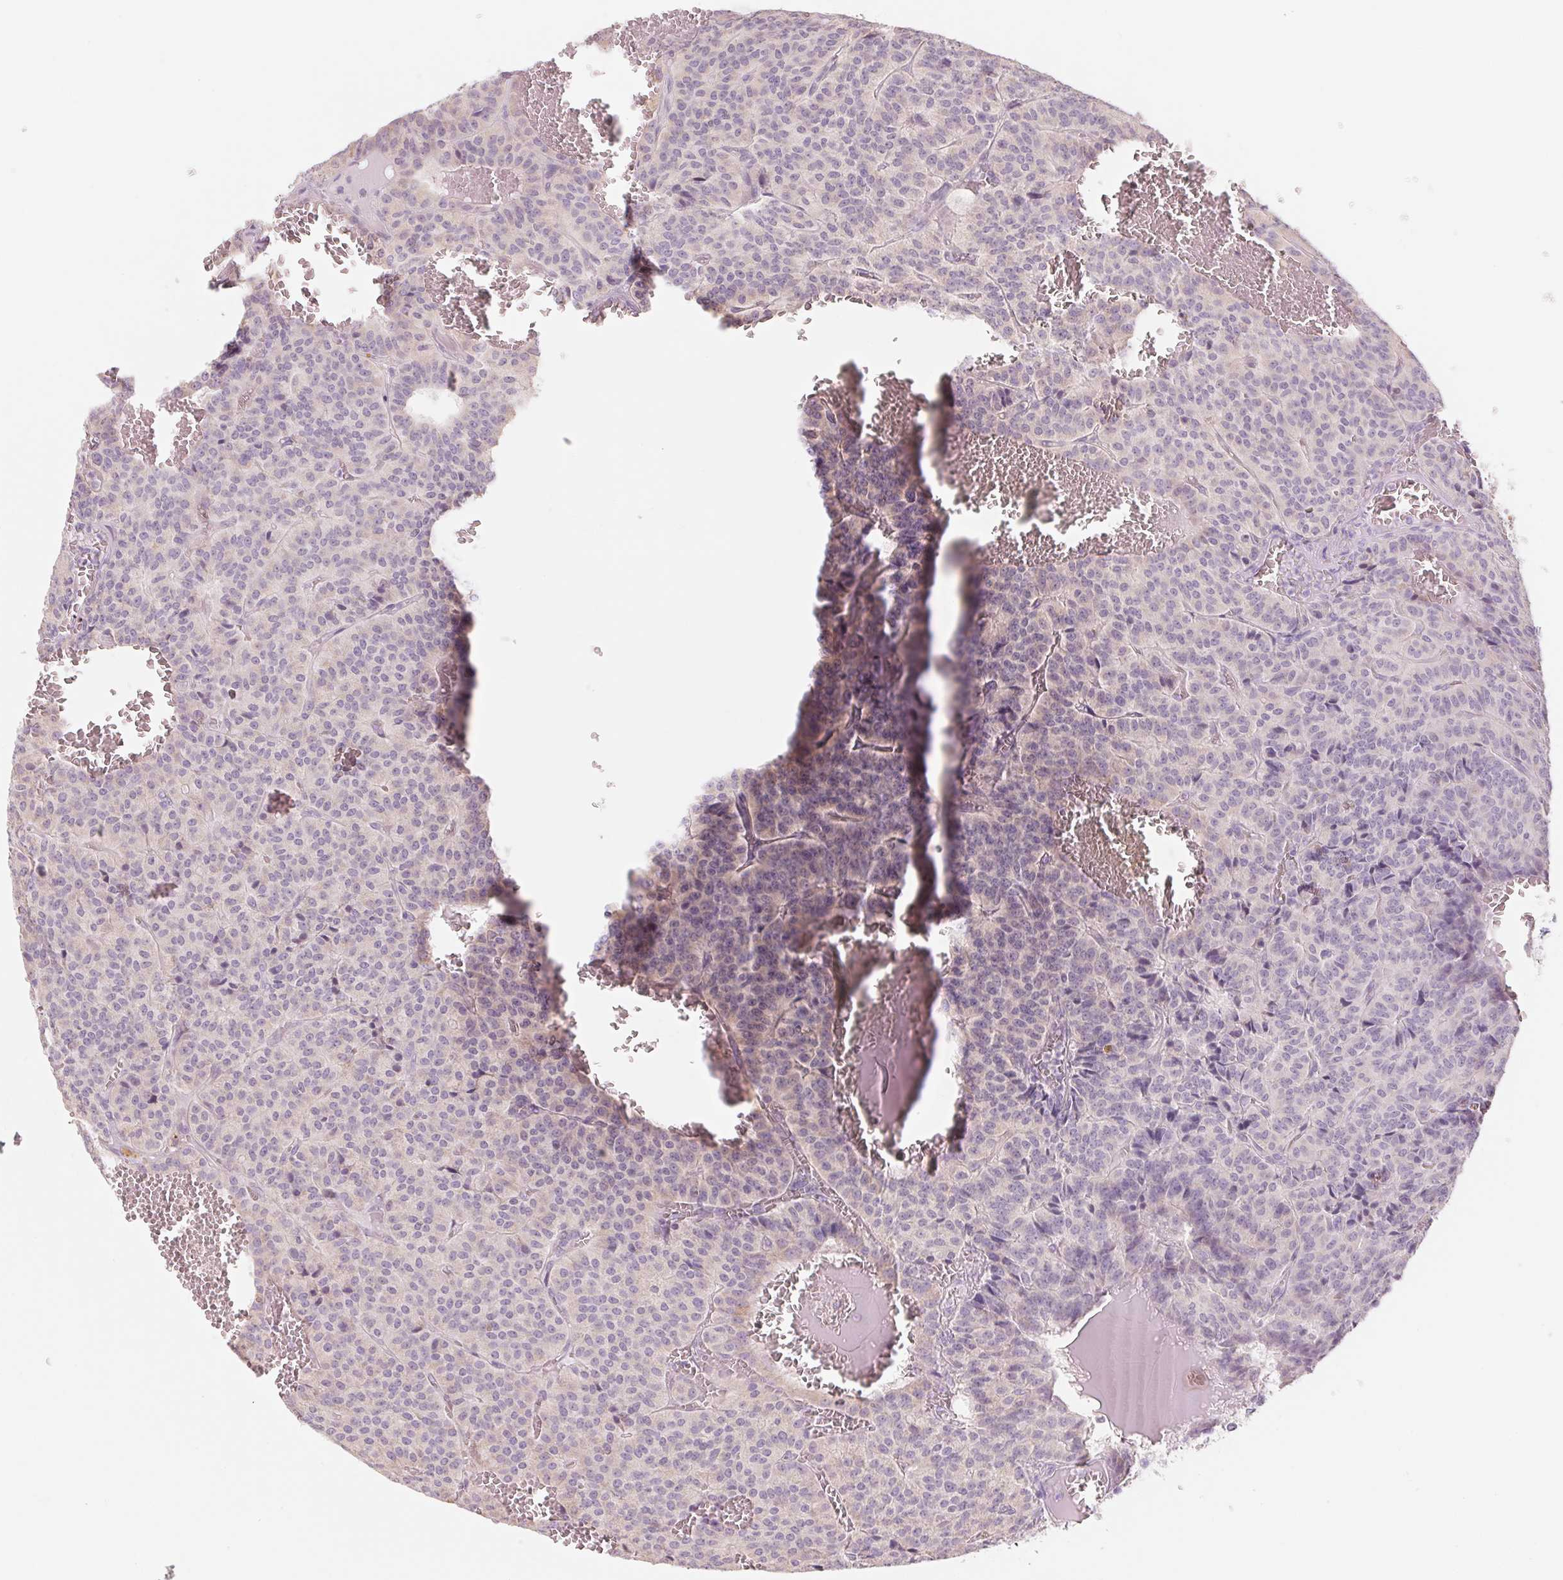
{"staining": {"intensity": "negative", "quantity": "none", "location": "none"}, "tissue": "carcinoid", "cell_type": "Tumor cells", "image_type": "cancer", "snomed": [{"axis": "morphology", "description": "Carcinoid, malignant, NOS"}, {"axis": "topography", "description": "Lung"}], "caption": "The micrograph displays no significant positivity in tumor cells of malignant carcinoid.", "gene": "POU1F1", "patient": {"sex": "male", "age": 70}}